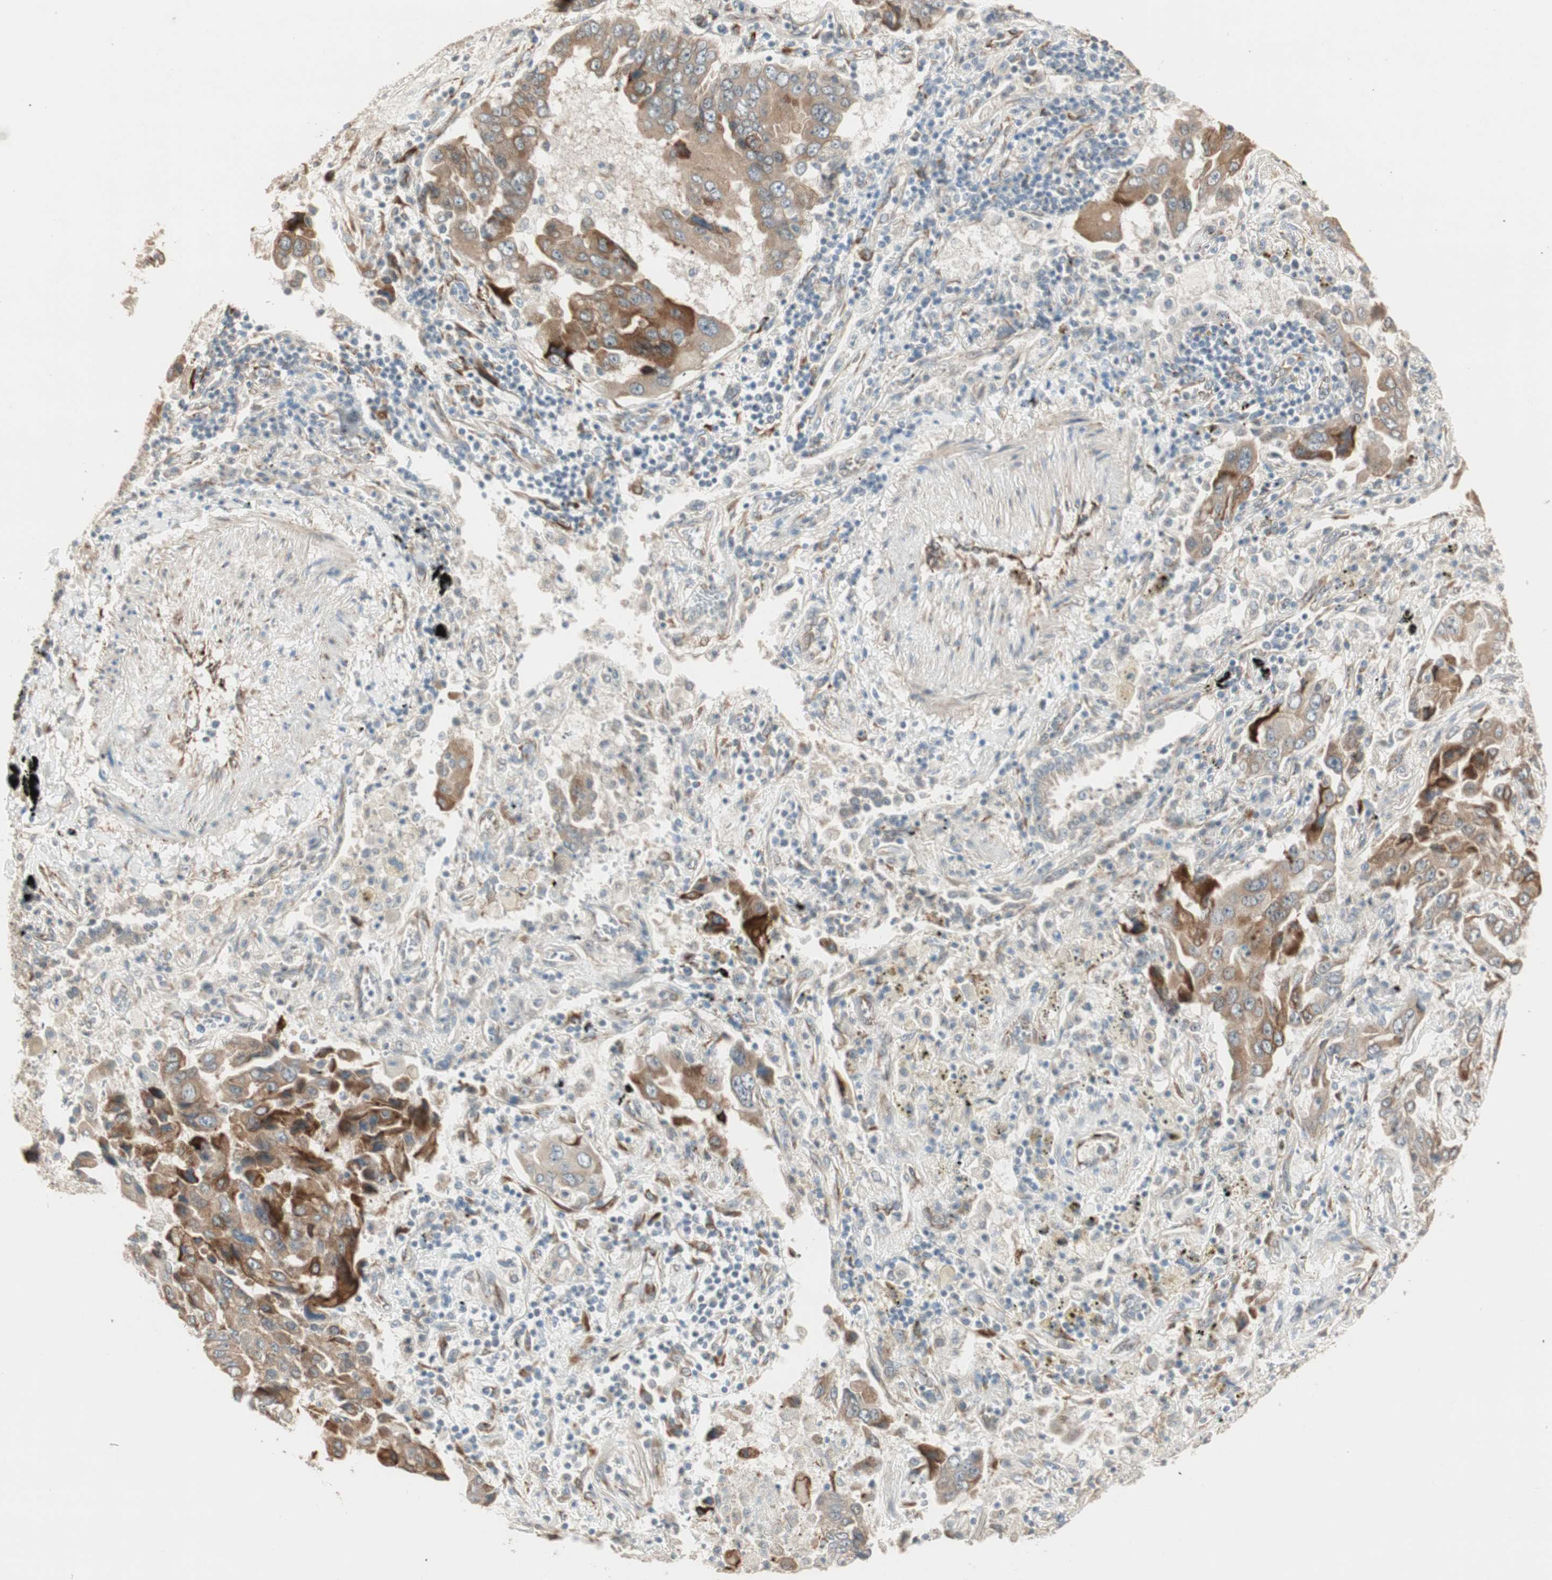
{"staining": {"intensity": "strong", "quantity": ">75%", "location": "cytoplasmic/membranous"}, "tissue": "lung cancer", "cell_type": "Tumor cells", "image_type": "cancer", "snomed": [{"axis": "morphology", "description": "Adenocarcinoma, NOS"}, {"axis": "topography", "description": "Lung"}], "caption": "Immunohistochemical staining of adenocarcinoma (lung) displays high levels of strong cytoplasmic/membranous protein expression in about >75% of tumor cells.", "gene": "TASOR", "patient": {"sex": "female", "age": 65}}